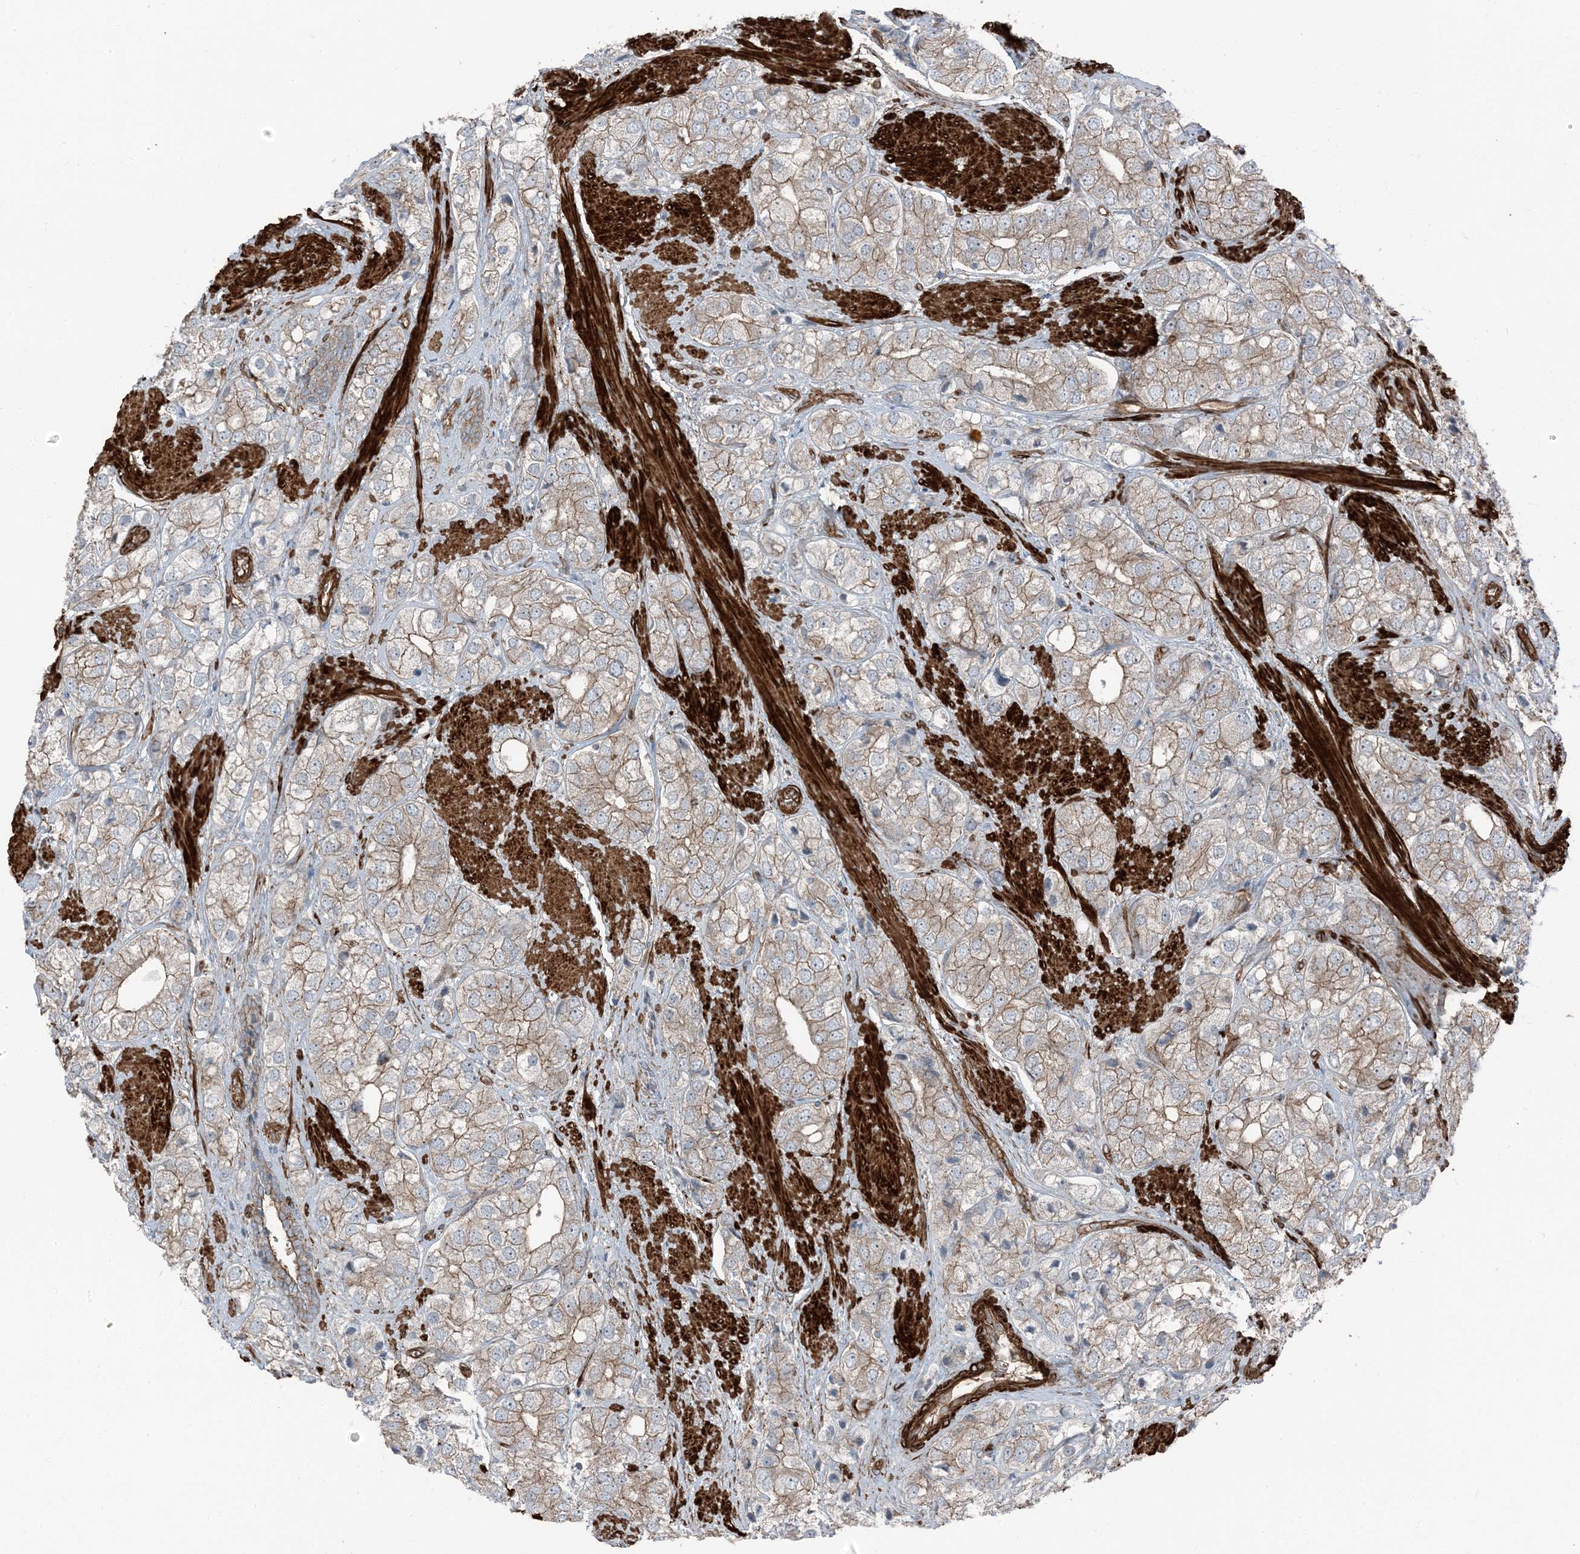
{"staining": {"intensity": "moderate", "quantity": ">75%", "location": "cytoplasmic/membranous"}, "tissue": "prostate cancer", "cell_type": "Tumor cells", "image_type": "cancer", "snomed": [{"axis": "morphology", "description": "Adenocarcinoma, High grade"}, {"axis": "topography", "description": "Prostate"}], "caption": "Immunohistochemical staining of human prostate adenocarcinoma (high-grade) demonstrates moderate cytoplasmic/membranous protein positivity in about >75% of tumor cells.", "gene": "ZFP90", "patient": {"sex": "male", "age": 50}}